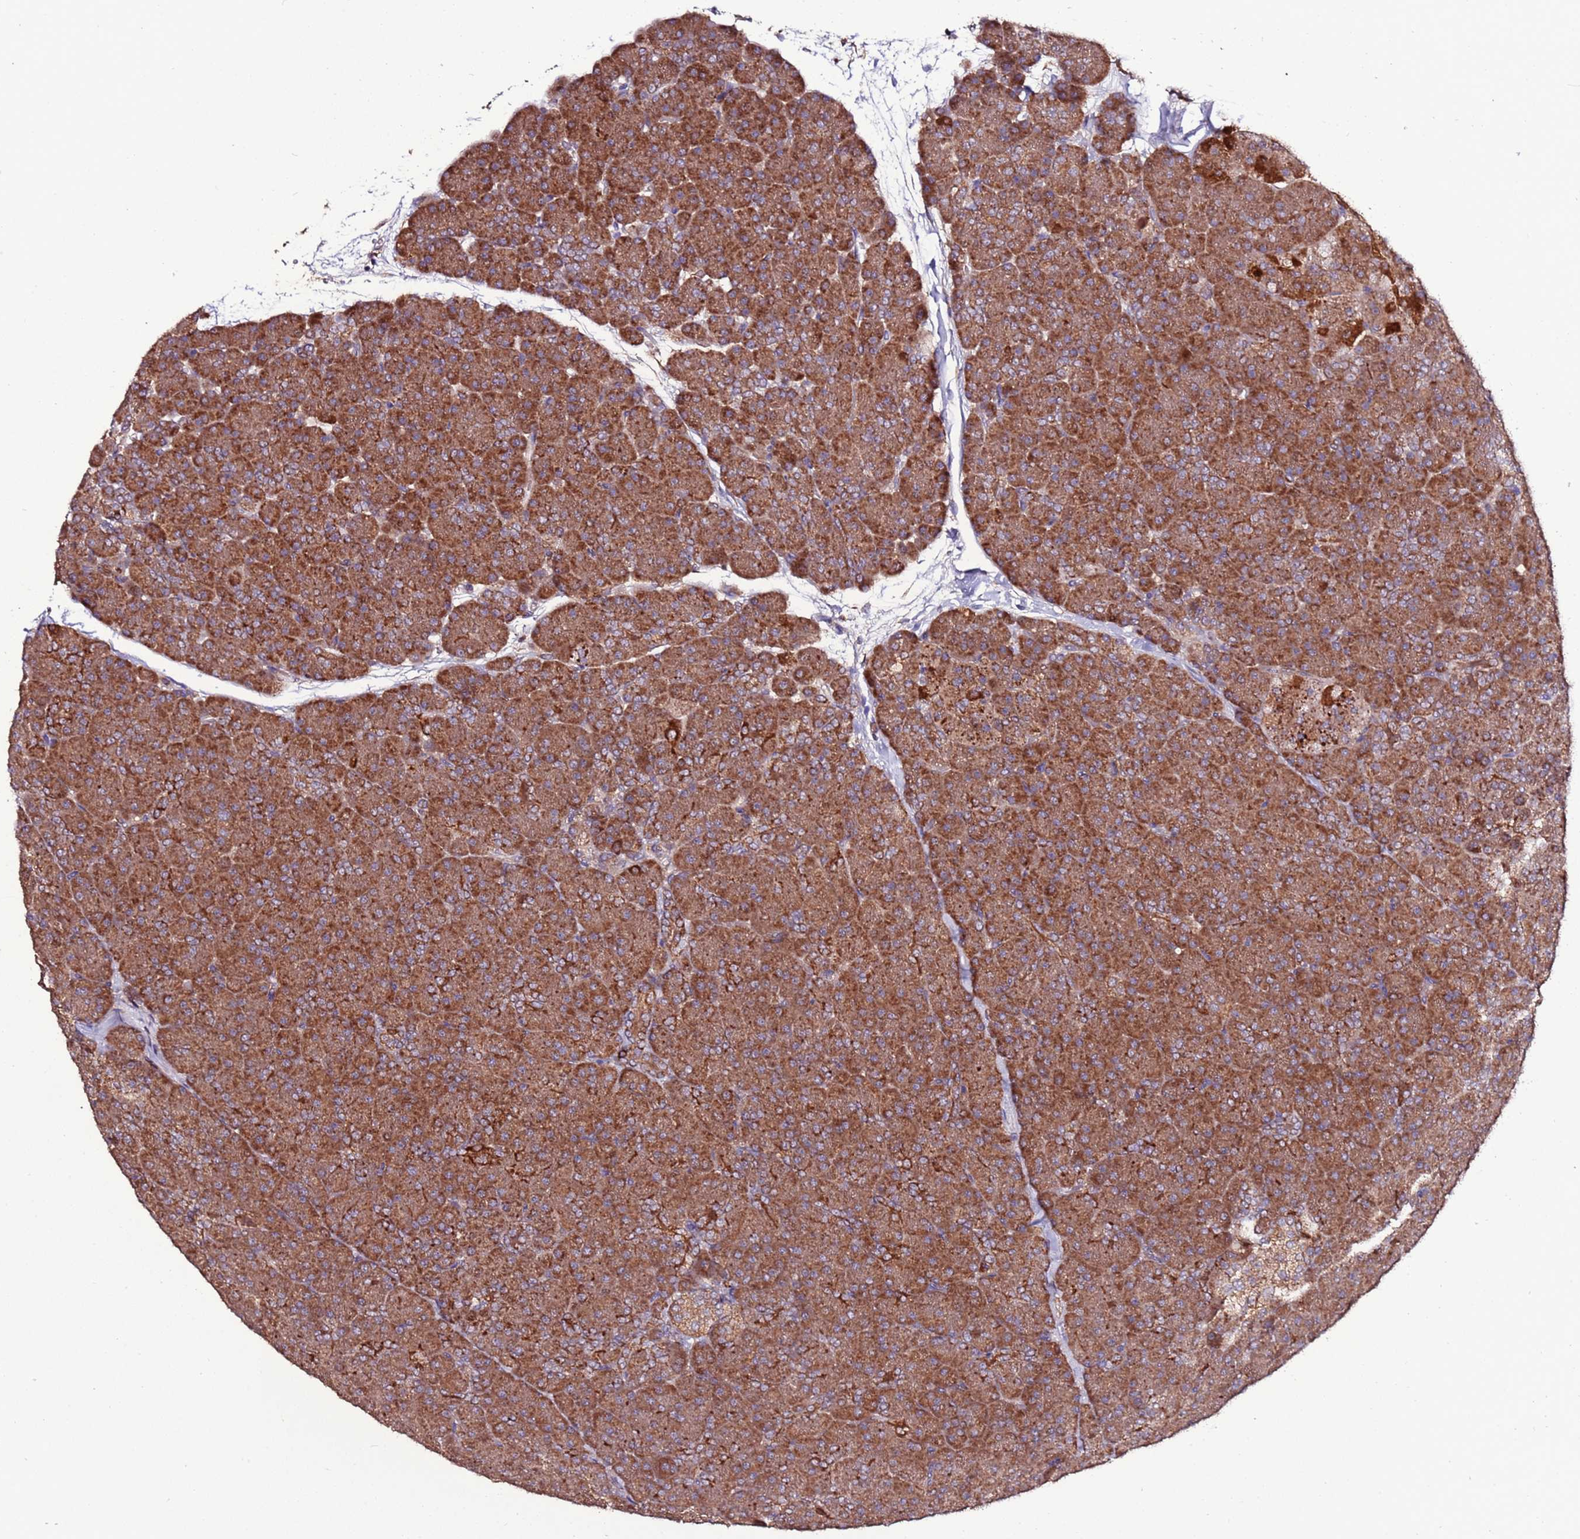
{"staining": {"intensity": "strong", "quantity": ">75%", "location": "cytoplasmic/membranous"}, "tissue": "pancreas", "cell_type": "Exocrine glandular cells", "image_type": "normal", "snomed": [{"axis": "morphology", "description": "Normal tissue, NOS"}, {"axis": "topography", "description": "Pancreas"}], "caption": "Immunohistochemistry of benign human pancreas displays high levels of strong cytoplasmic/membranous expression in approximately >75% of exocrine glandular cells.", "gene": "RPS15A", "patient": {"sex": "male", "age": 36}}